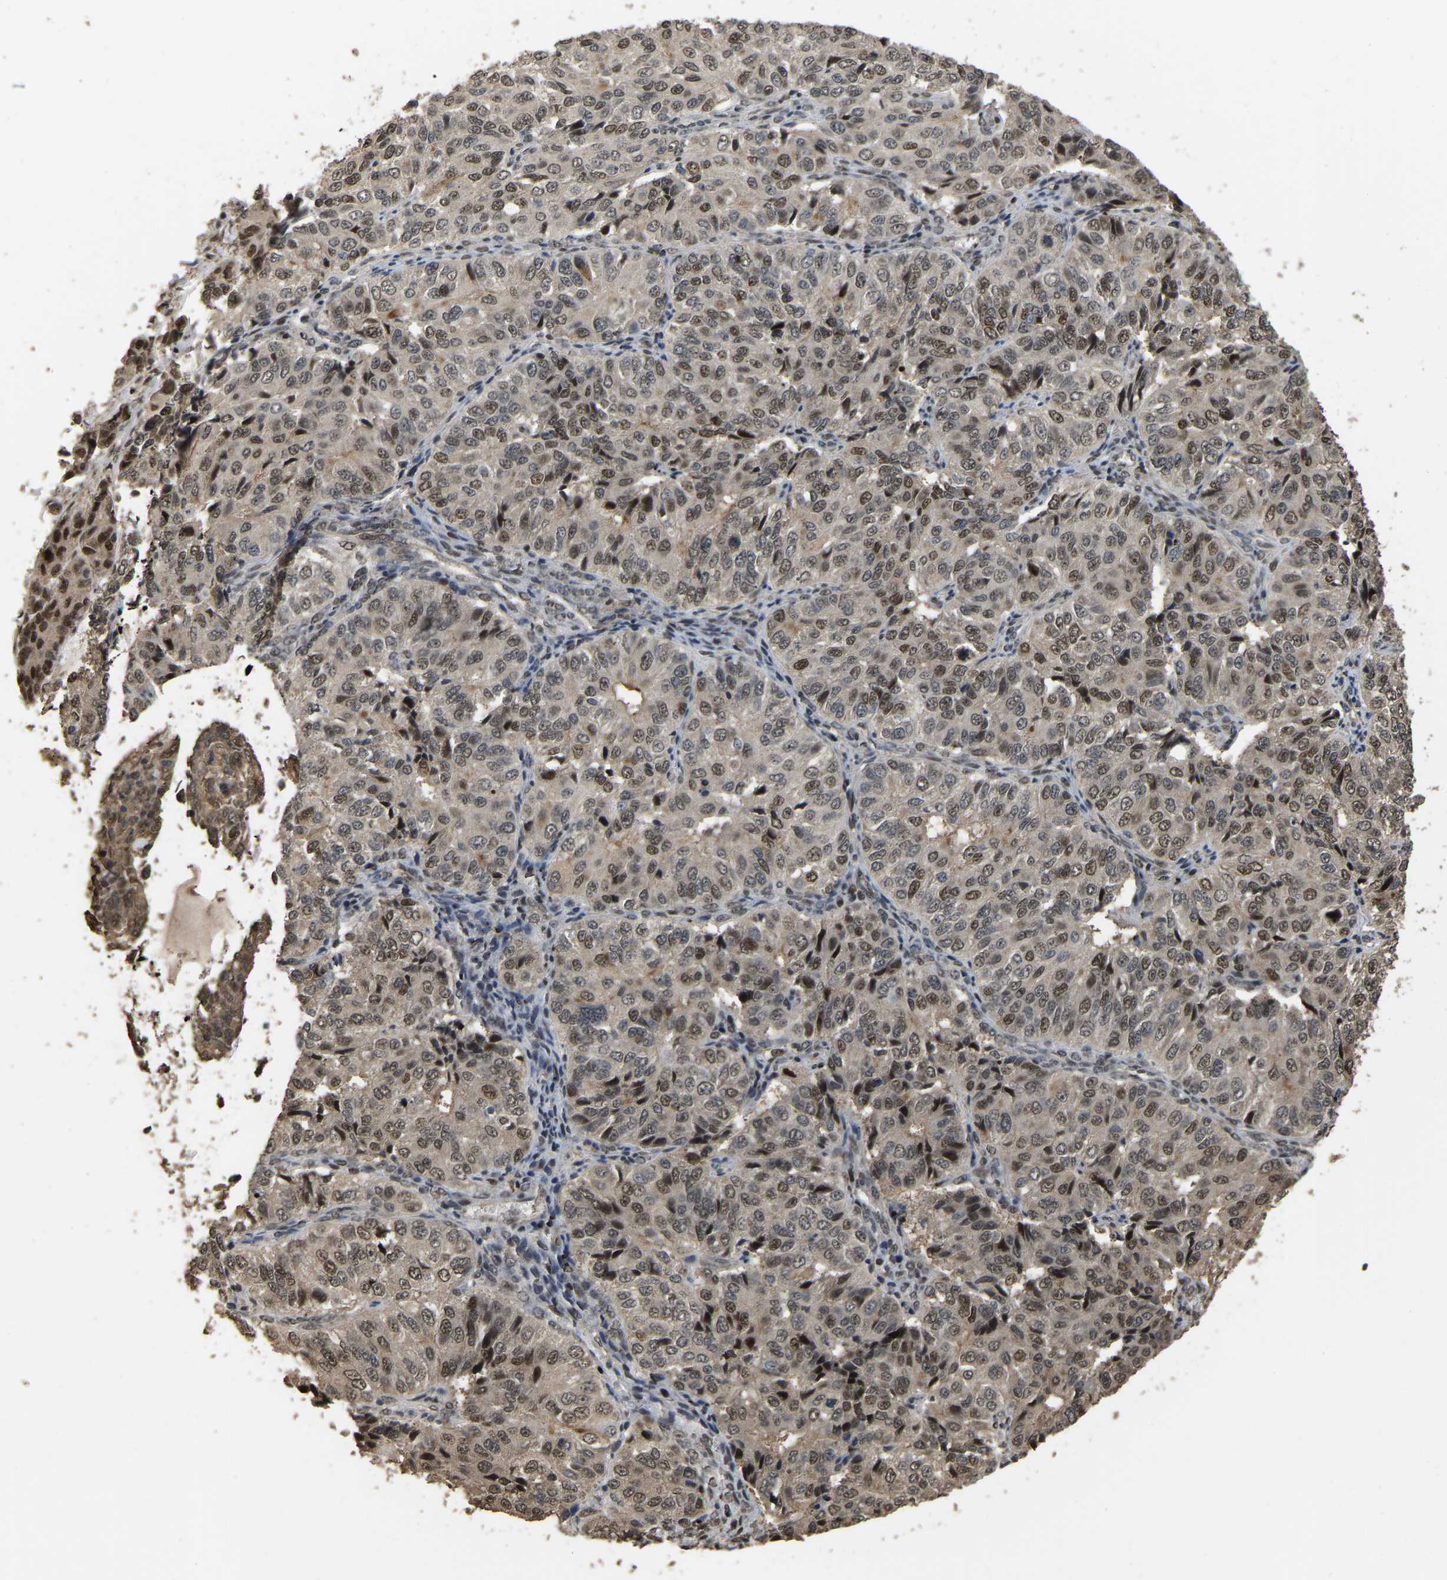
{"staining": {"intensity": "moderate", "quantity": ">75%", "location": "nuclear"}, "tissue": "ovarian cancer", "cell_type": "Tumor cells", "image_type": "cancer", "snomed": [{"axis": "morphology", "description": "Carcinoma, endometroid"}, {"axis": "topography", "description": "Ovary"}], "caption": "This is an image of immunohistochemistry staining of ovarian cancer (endometroid carcinoma), which shows moderate expression in the nuclear of tumor cells.", "gene": "ARHGAP23", "patient": {"sex": "female", "age": 51}}